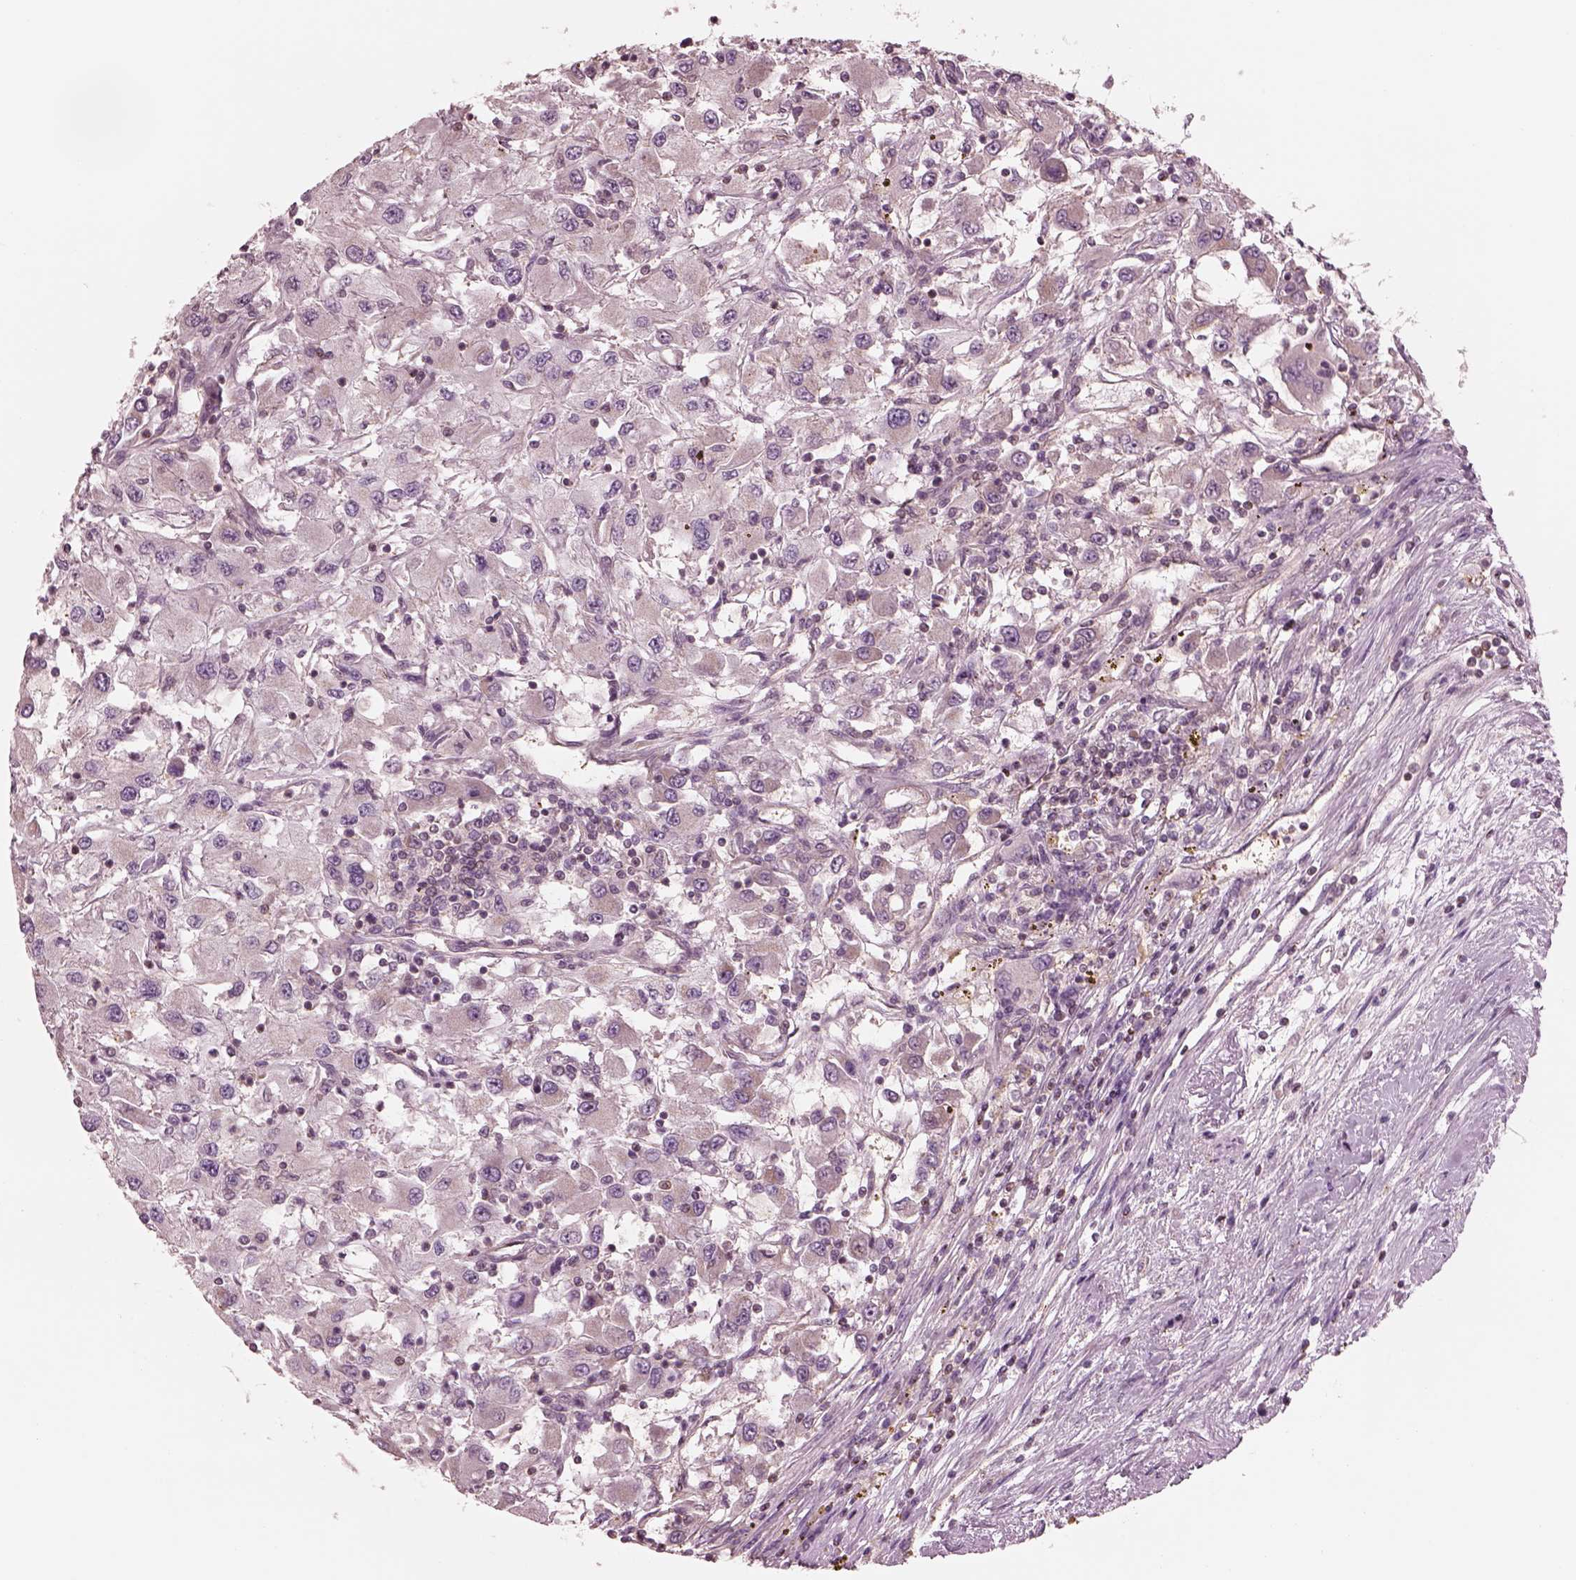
{"staining": {"intensity": "weak", "quantity": "25%-75%", "location": "cytoplasmic/membranous"}, "tissue": "renal cancer", "cell_type": "Tumor cells", "image_type": "cancer", "snomed": [{"axis": "morphology", "description": "Adenocarcinoma, NOS"}, {"axis": "topography", "description": "Kidney"}], "caption": "This micrograph exhibits IHC staining of human renal adenocarcinoma, with low weak cytoplasmic/membranous positivity in approximately 25%-75% of tumor cells.", "gene": "STK33", "patient": {"sex": "female", "age": 67}}